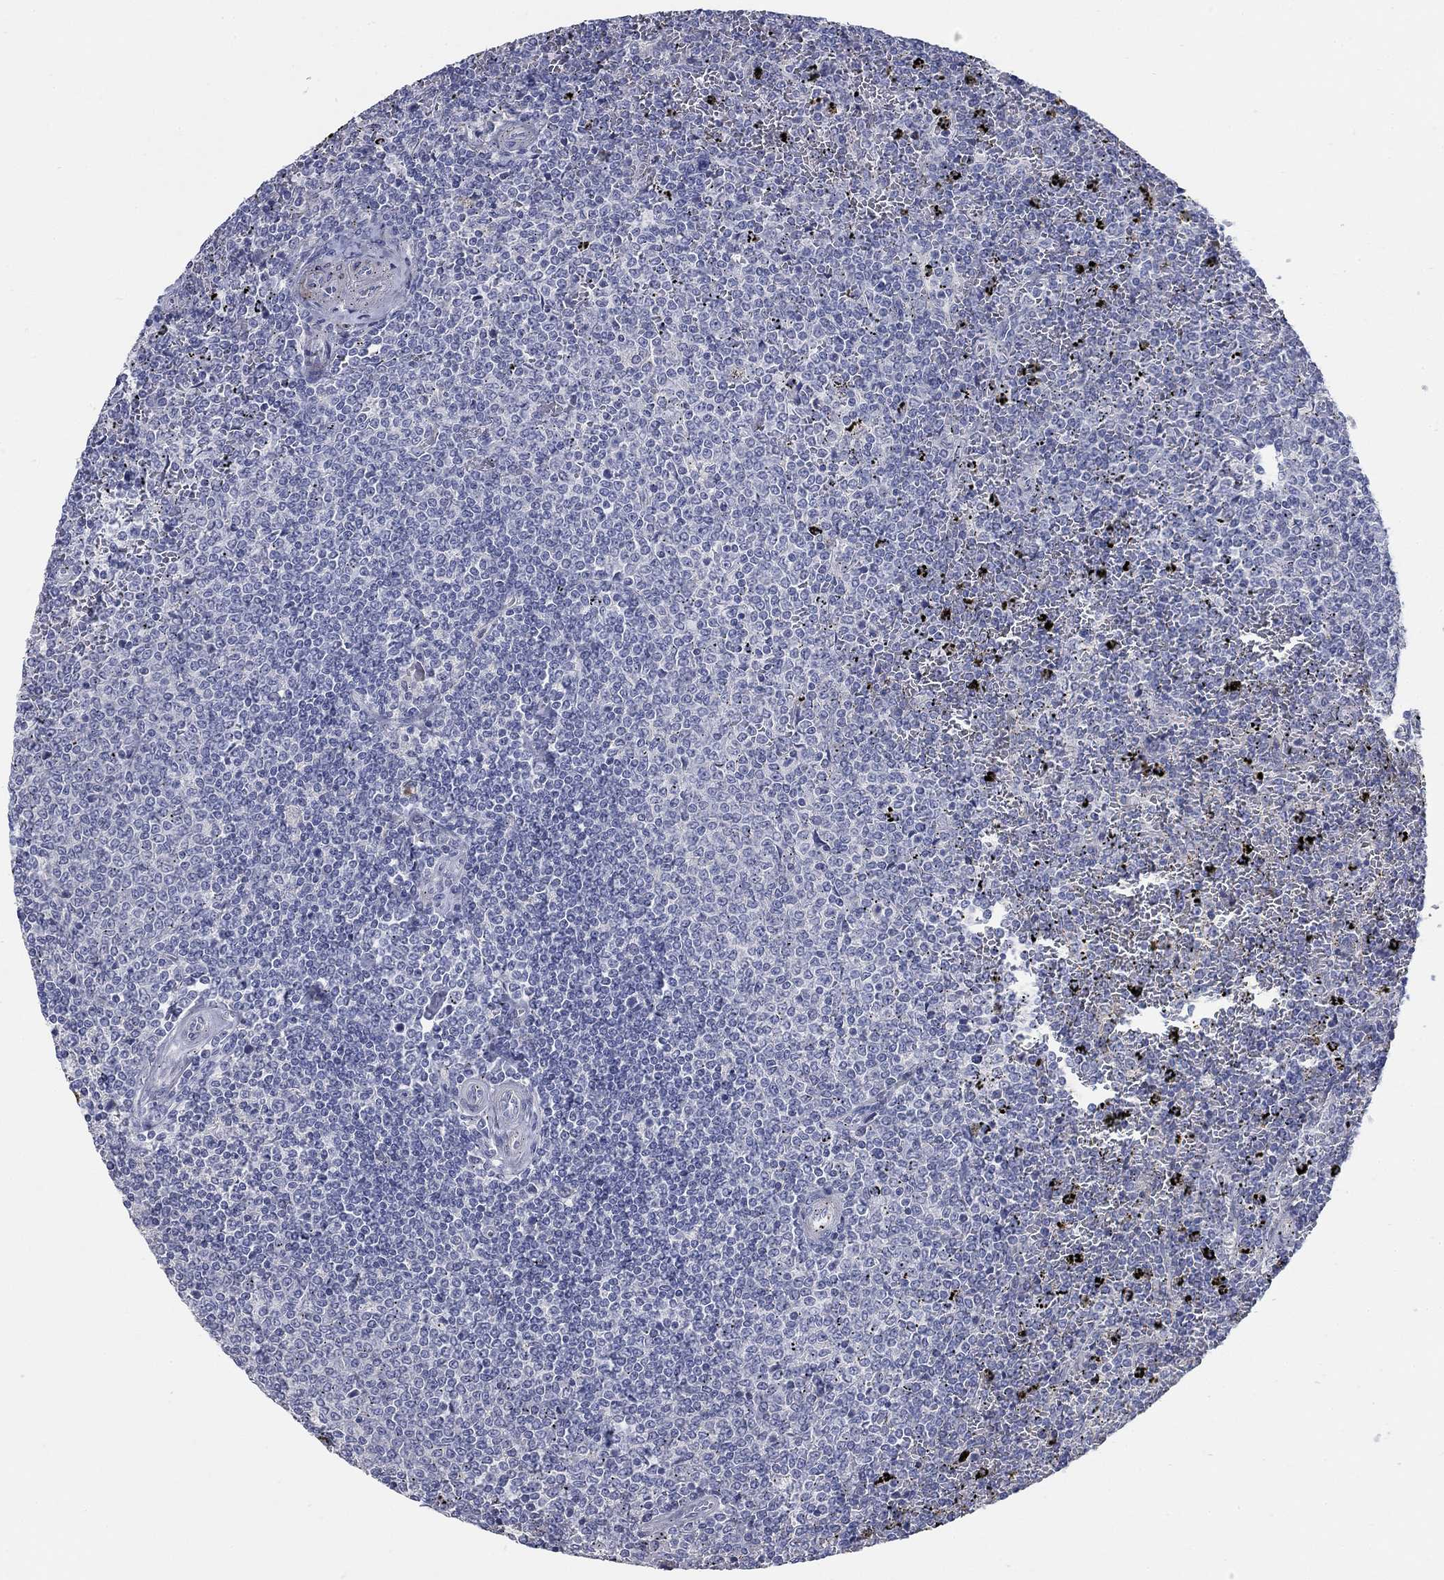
{"staining": {"intensity": "negative", "quantity": "none", "location": "none"}, "tissue": "lymphoma", "cell_type": "Tumor cells", "image_type": "cancer", "snomed": [{"axis": "morphology", "description": "Malignant lymphoma, non-Hodgkin's type, Low grade"}, {"axis": "topography", "description": "Spleen"}], "caption": "Immunohistochemistry histopathology image of neoplastic tissue: human lymphoma stained with DAB (3,3'-diaminobenzidine) exhibits no significant protein positivity in tumor cells. Brightfield microscopy of immunohistochemistry (IHC) stained with DAB (3,3'-diaminobenzidine) (brown) and hematoxylin (blue), captured at high magnification.", "gene": "TMEM249", "patient": {"sex": "female", "age": 77}}